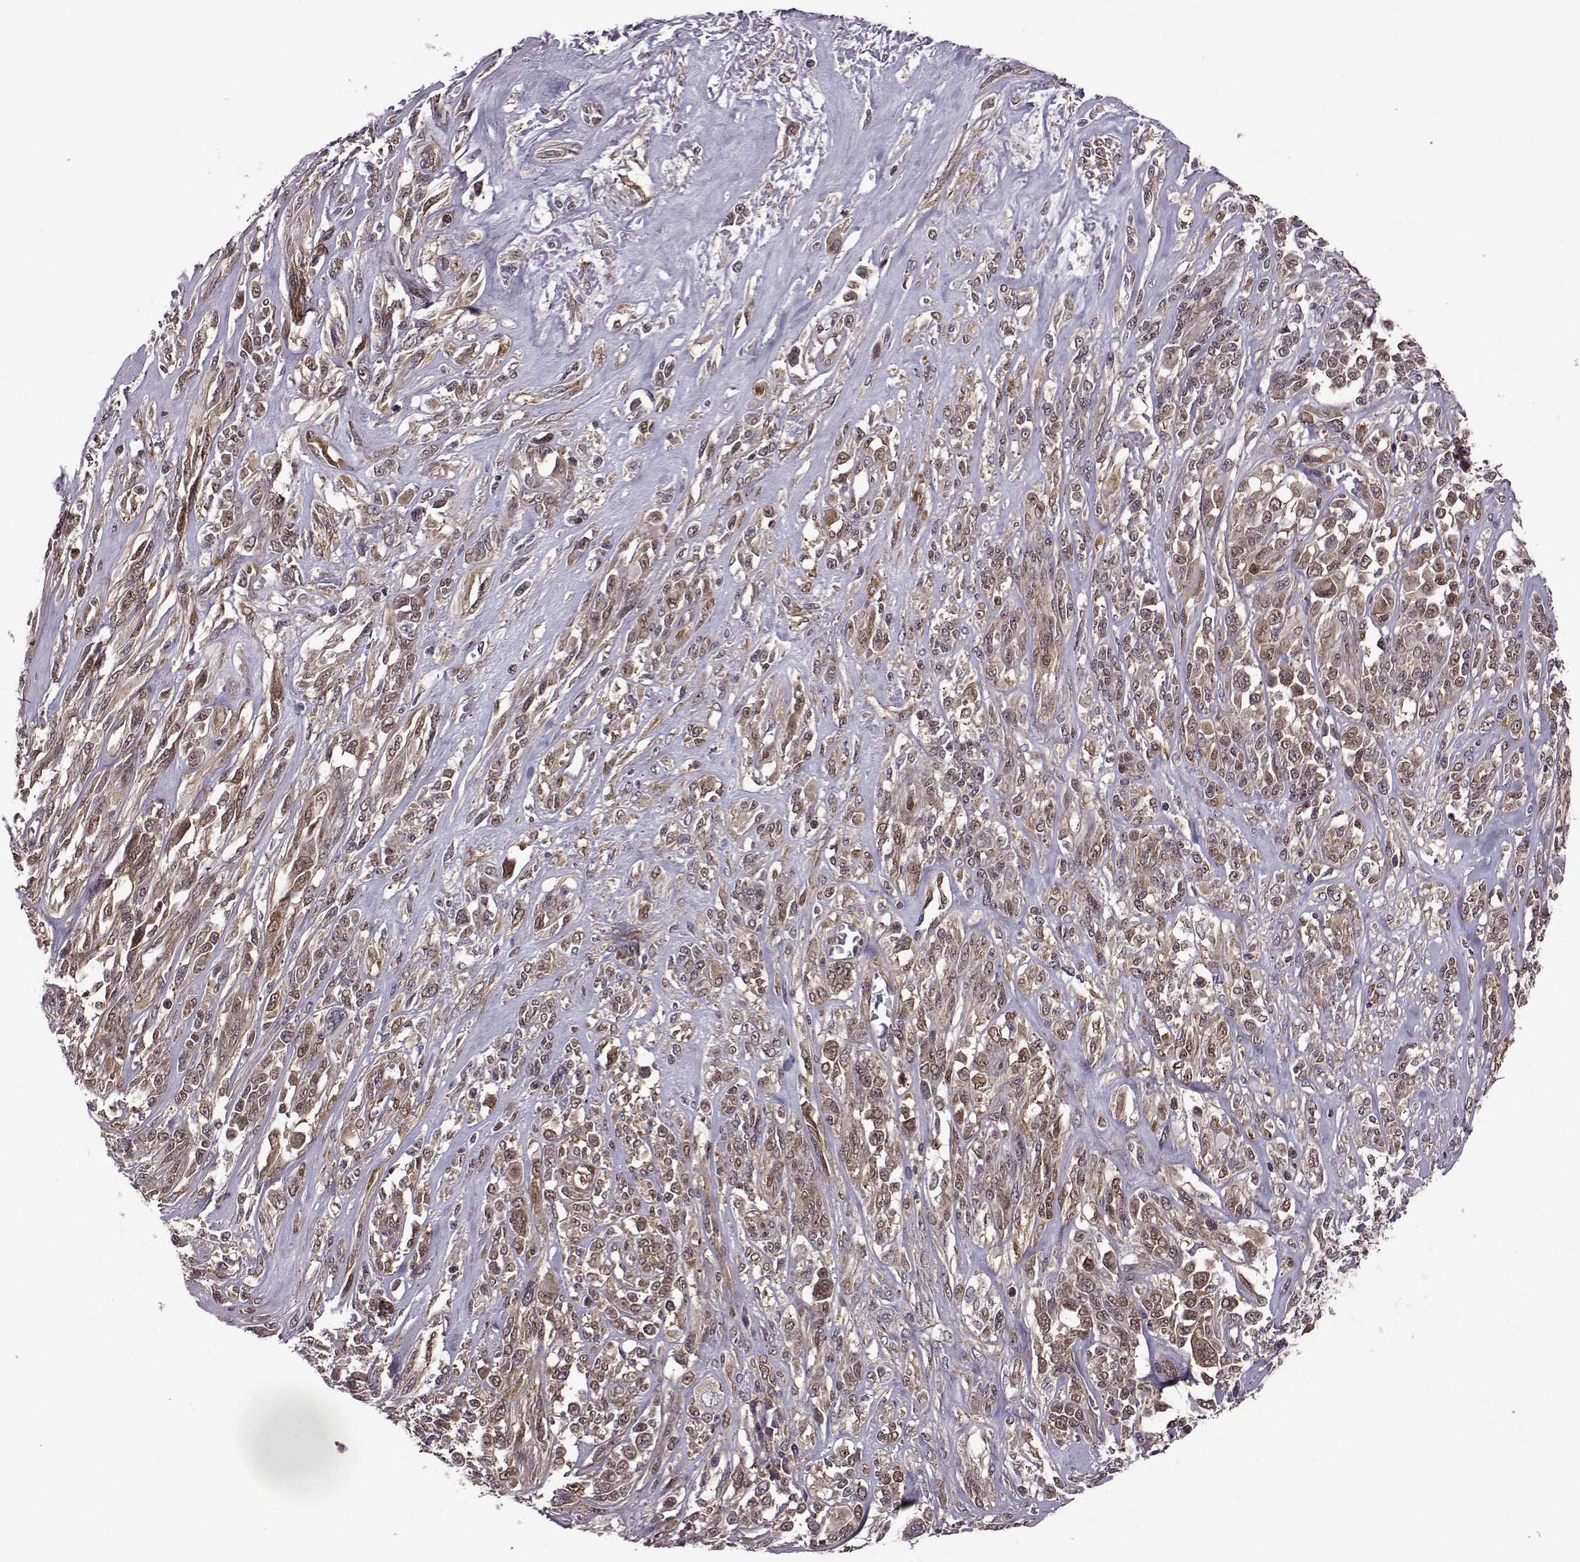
{"staining": {"intensity": "moderate", "quantity": ">75%", "location": "cytoplasmic/membranous"}, "tissue": "melanoma", "cell_type": "Tumor cells", "image_type": "cancer", "snomed": [{"axis": "morphology", "description": "Malignant melanoma, NOS"}, {"axis": "topography", "description": "Skin"}], "caption": "This photomicrograph demonstrates IHC staining of human malignant melanoma, with medium moderate cytoplasmic/membranous staining in about >75% of tumor cells.", "gene": "URI1", "patient": {"sex": "female", "age": 91}}